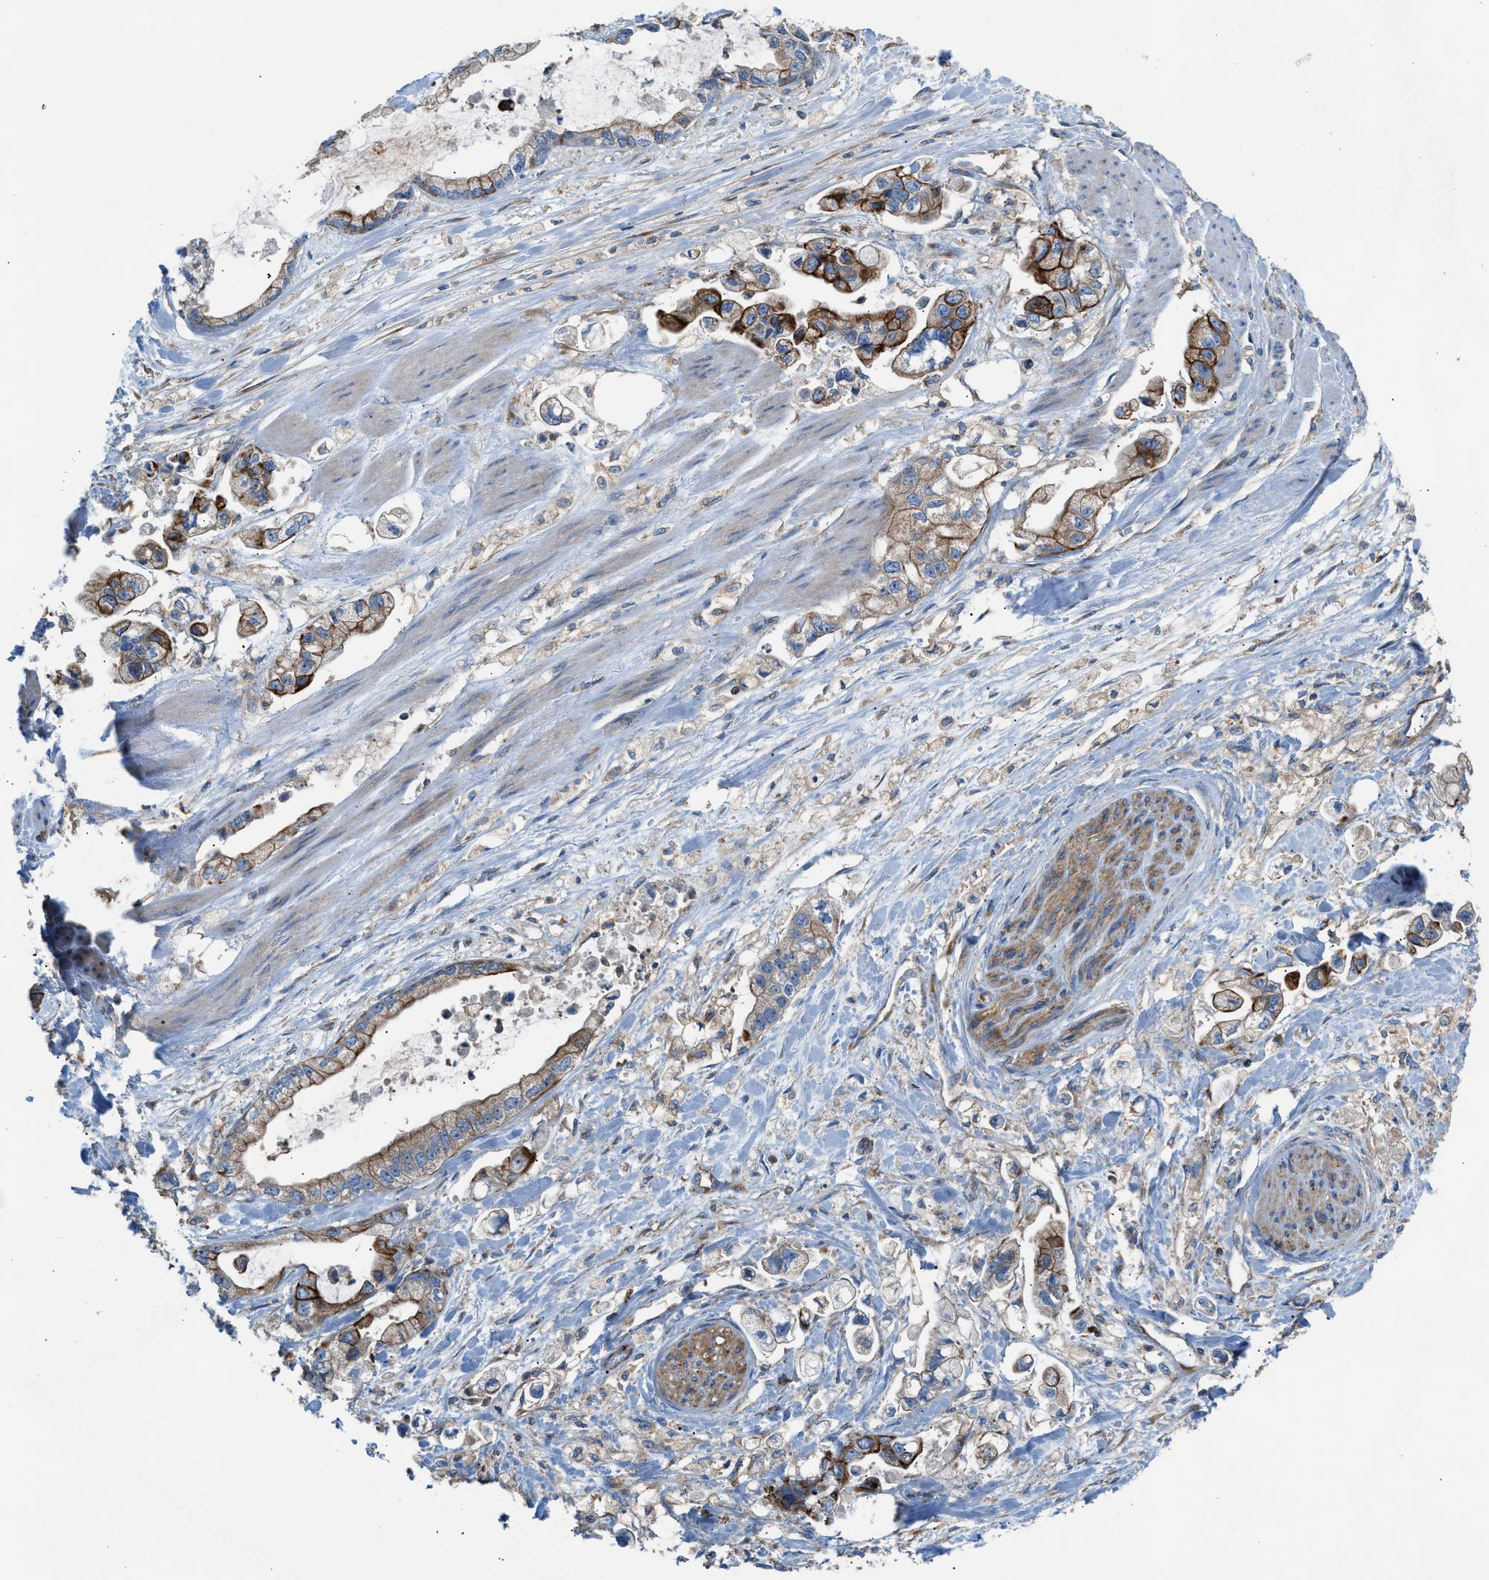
{"staining": {"intensity": "strong", "quantity": "25%-75%", "location": "cytoplasmic/membranous"}, "tissue": "stomach cancer", "cell_type": "Tumor cells", "image_type": "cancer", "snomed": [{"axis": "morphology", "description": "Normal tissue, NOS"}, {"axis": "morphology", "description": "Adenocarcinoma, NOS"}, {"axis": "topography", "description": "Stomach"}], "caption": "About 25%-75% of tumor cells in human adenocarcinoma (stomach) show strong cytoplasmic/membranous protein expression as visualized by brown immunohistochemical staining.", "gene": "TBC1D15", "patient": {"sex": "male", "age": 62}}